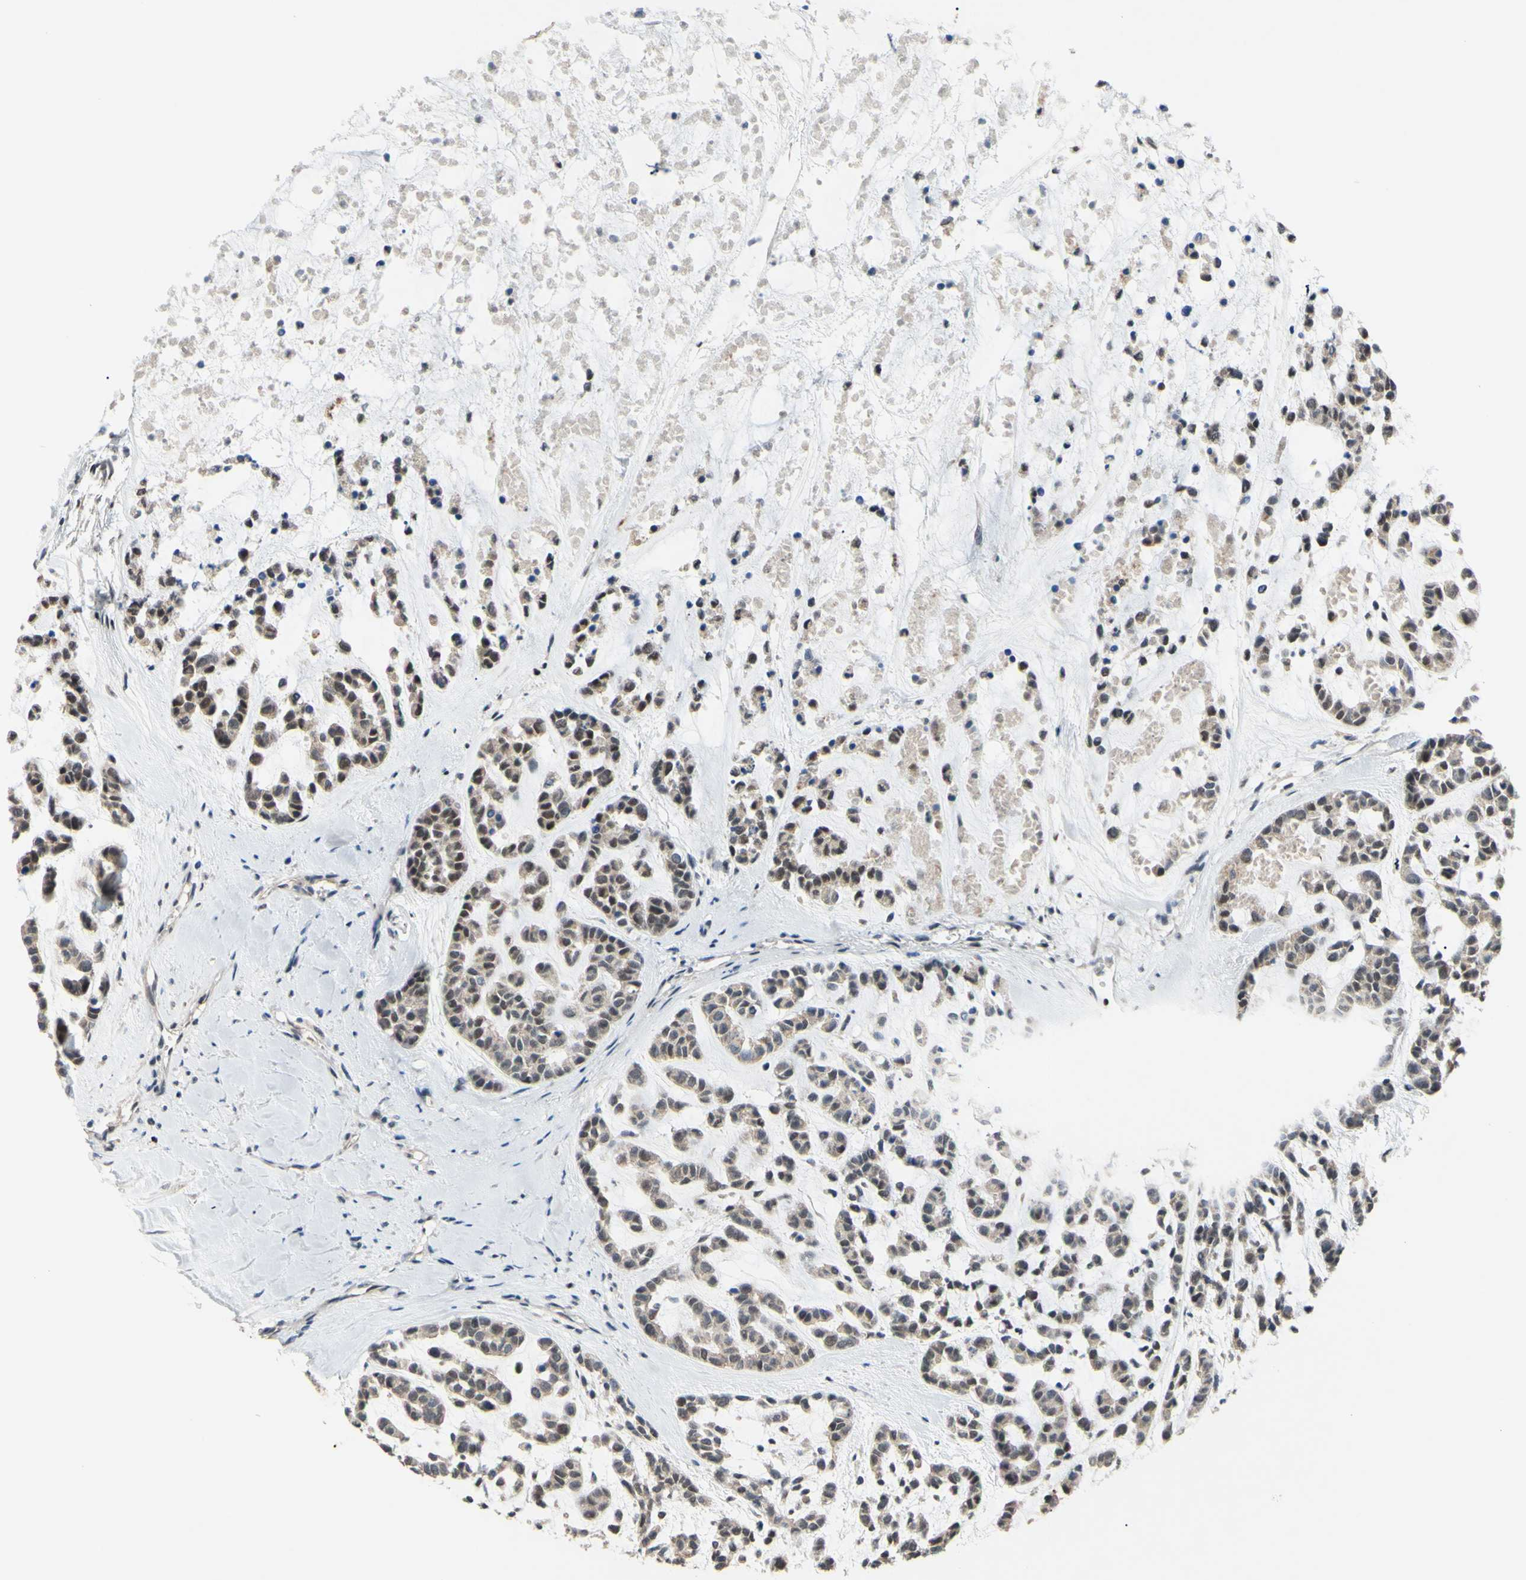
{"staining": {"intensity": "negative", "quantity": "none", "location": "none"}, "tissue": "head and neck cancer", "cell_type": "Tumor cells", "image_type": "cancer", "snomed": [{"axis": "morphology", "description": "Adenocarcinoma, NOS"}, {"axis": "morphology", "description": "Adenoma, NOS"}, {"axis": "topography", "description": "Head-Neck"}], "caption": "Tumor cells are negative for brown protein staining in head and neck adenoma.", "gene": "SP4", "patient": {"sex": "female", "age": 55}}